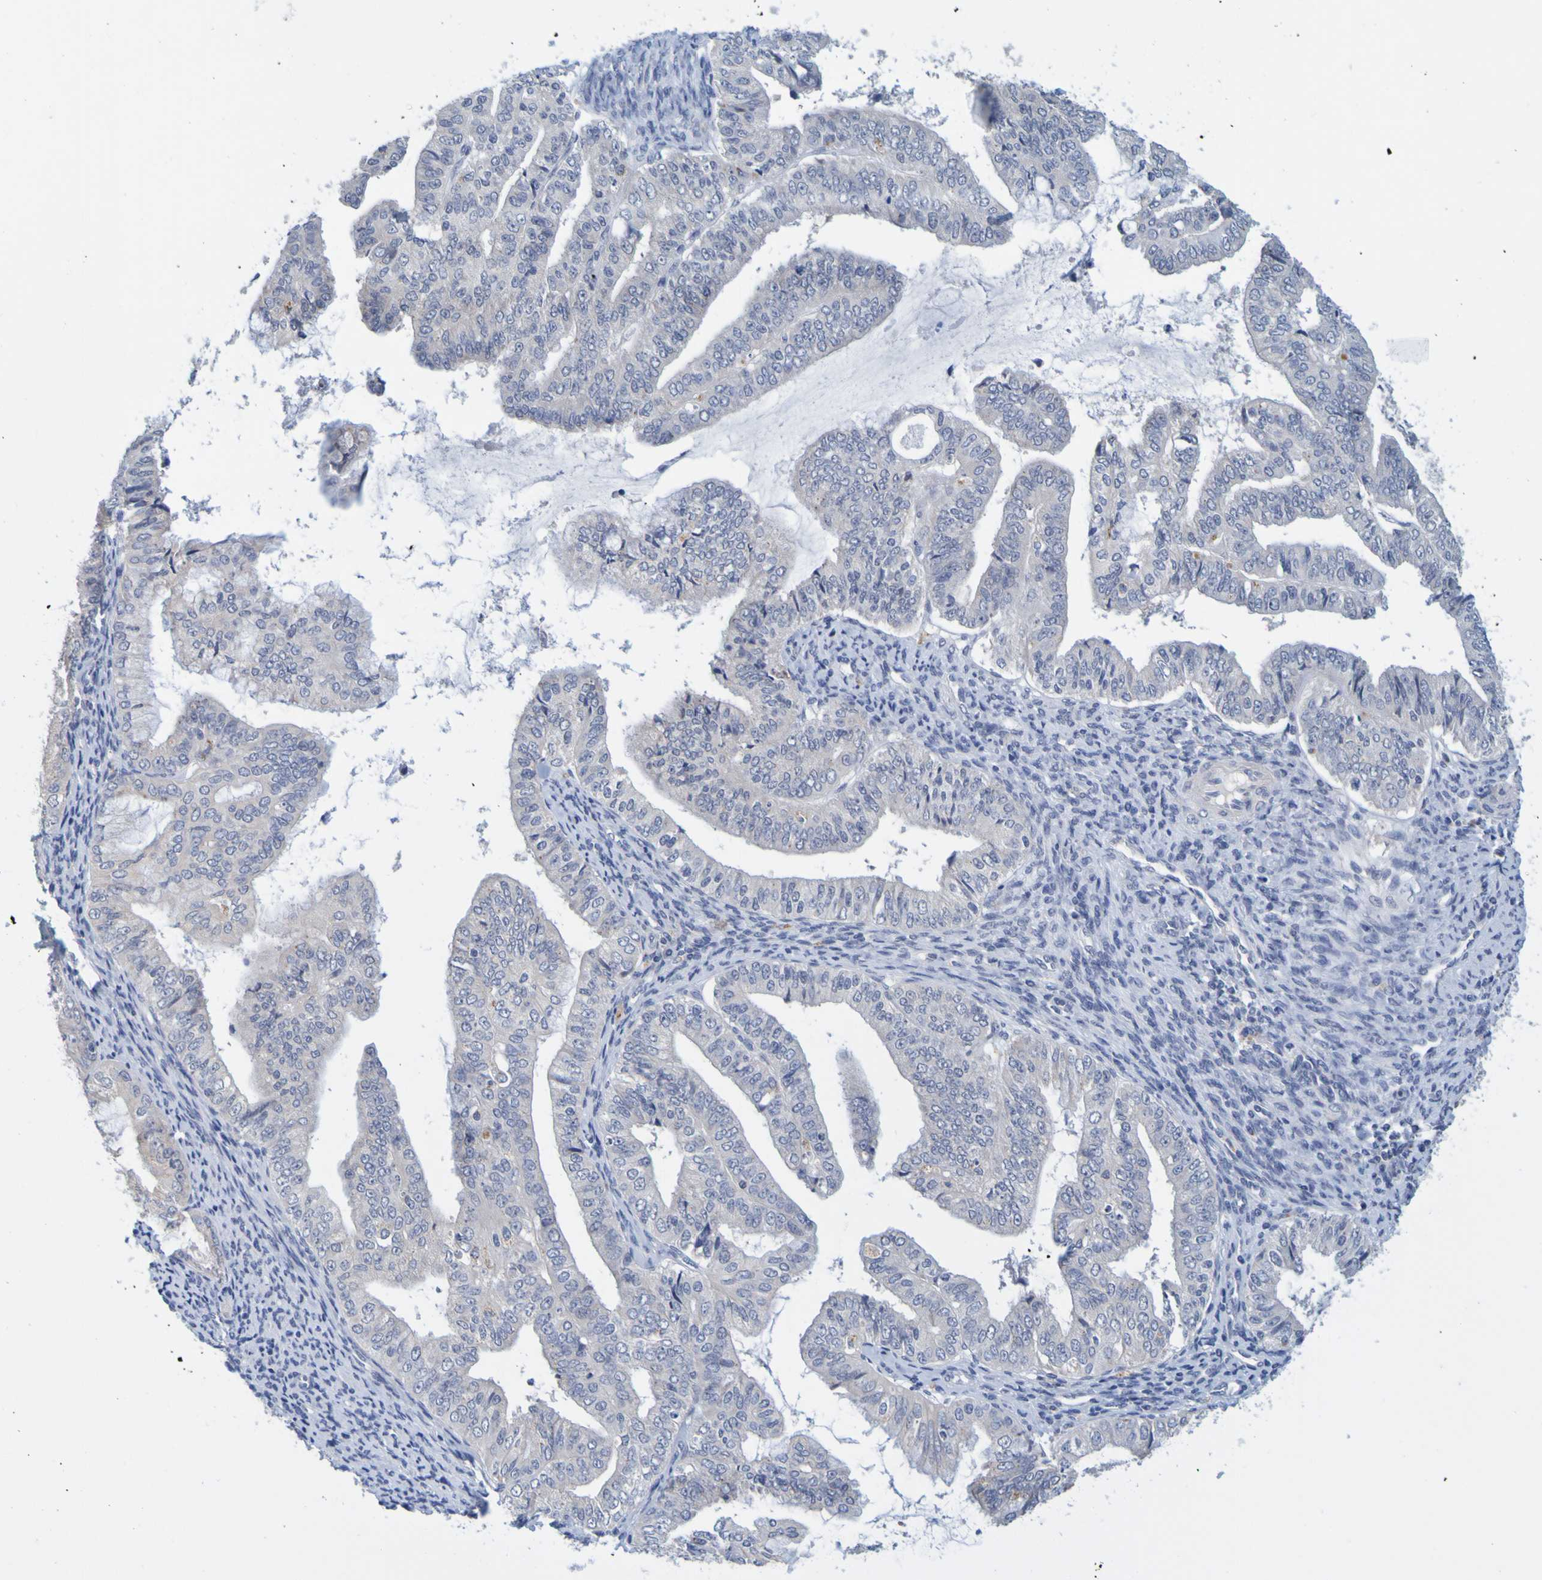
{"staining": {"intensity": "negative", "quantity": "none", "location": "none"}, "tissue": "endometrial cancer", "cell_type": "Tumor cells", "image_type": "cancer", "snomed": [{"axis": "morphology", "description": "Adenocarcinoma, NOS"}, {"axis": "topography", "description": "Endometrium"}], "caption": "DAB (3,3'-diaminobenzidine) immunohistochemical staining of adenocarcinoma (endometrial) shows no significant staining in tumor cells.", "gene": "ENDOU", "patient": {"sex": "female", "age": 63}}